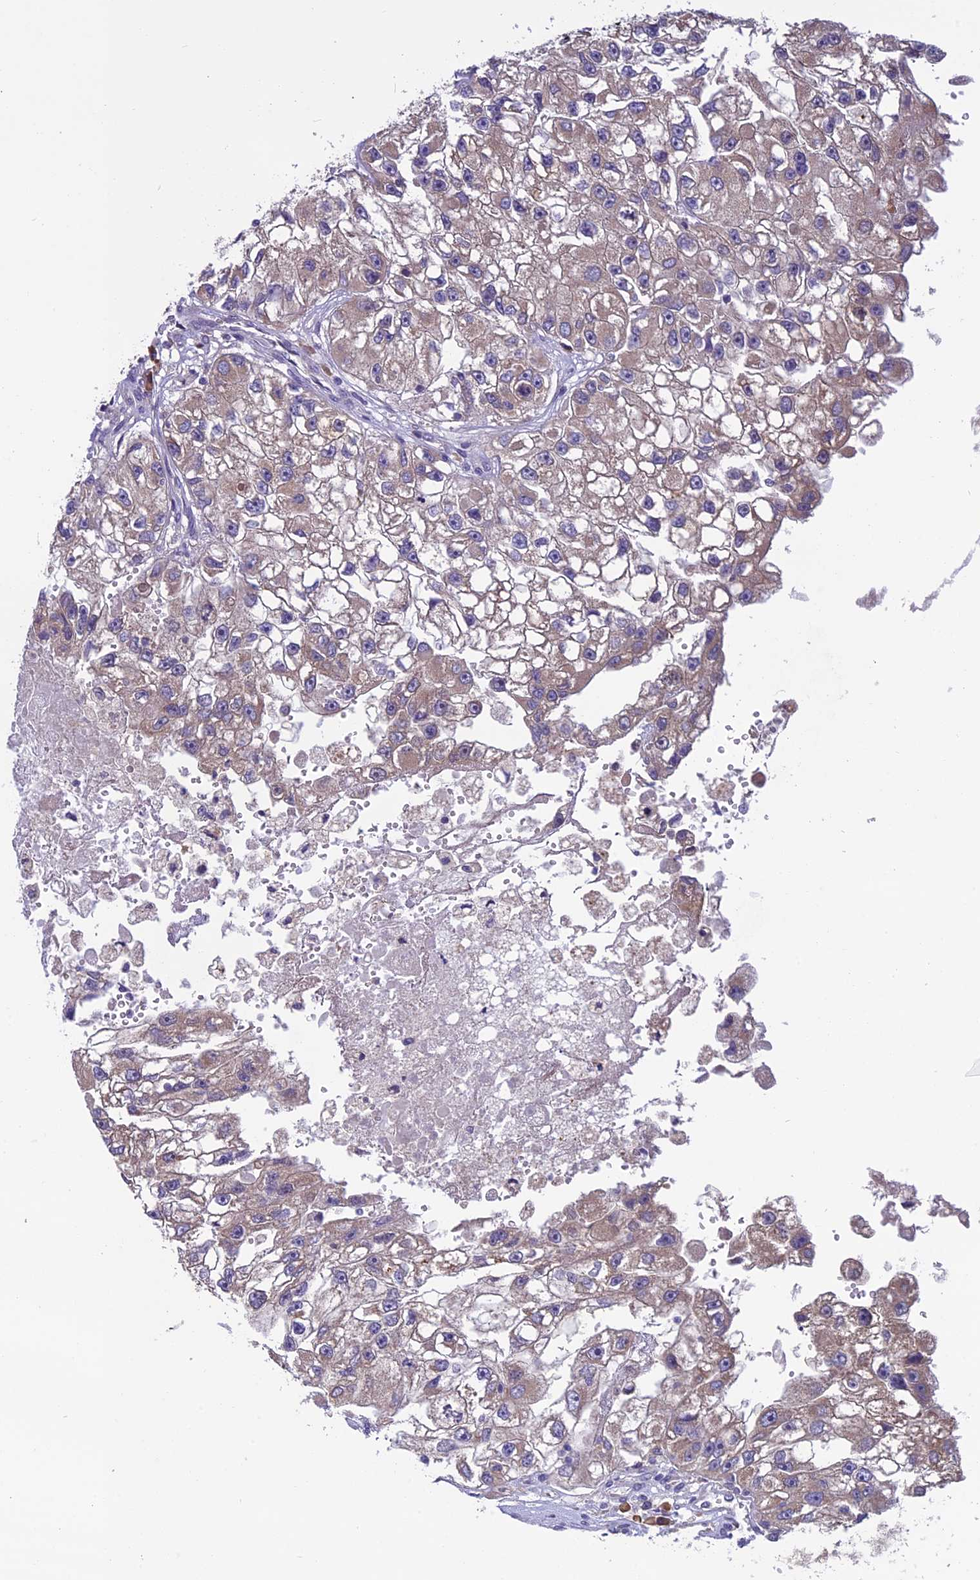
{"staining": {"intensity": "weak", "quantity": "<25%", "location": "cytoplasmic/membranous"}, "tissue": "renal cancer", "cell_type": "Tumor cells", "image_type": "cancer", "snomed": [{"axis": "morphology", "description": "Adenocarcinoma, NOS"}, {"axis": "topography", "description": "Kidney"}], "caption": "High magnification brightfield microscopy of renal adenocarcinoma stained with DAB (brown) and counterstained with hematoxylin (blue): tumor cells show no significant expression. (Brightfield microscopy of DAB (3,3'-diaminobenzidine) immunohistochemistry (IHC) at high magnification).", "gene": "DCTN5", "patient": {"sex": "male", "age": 63}}